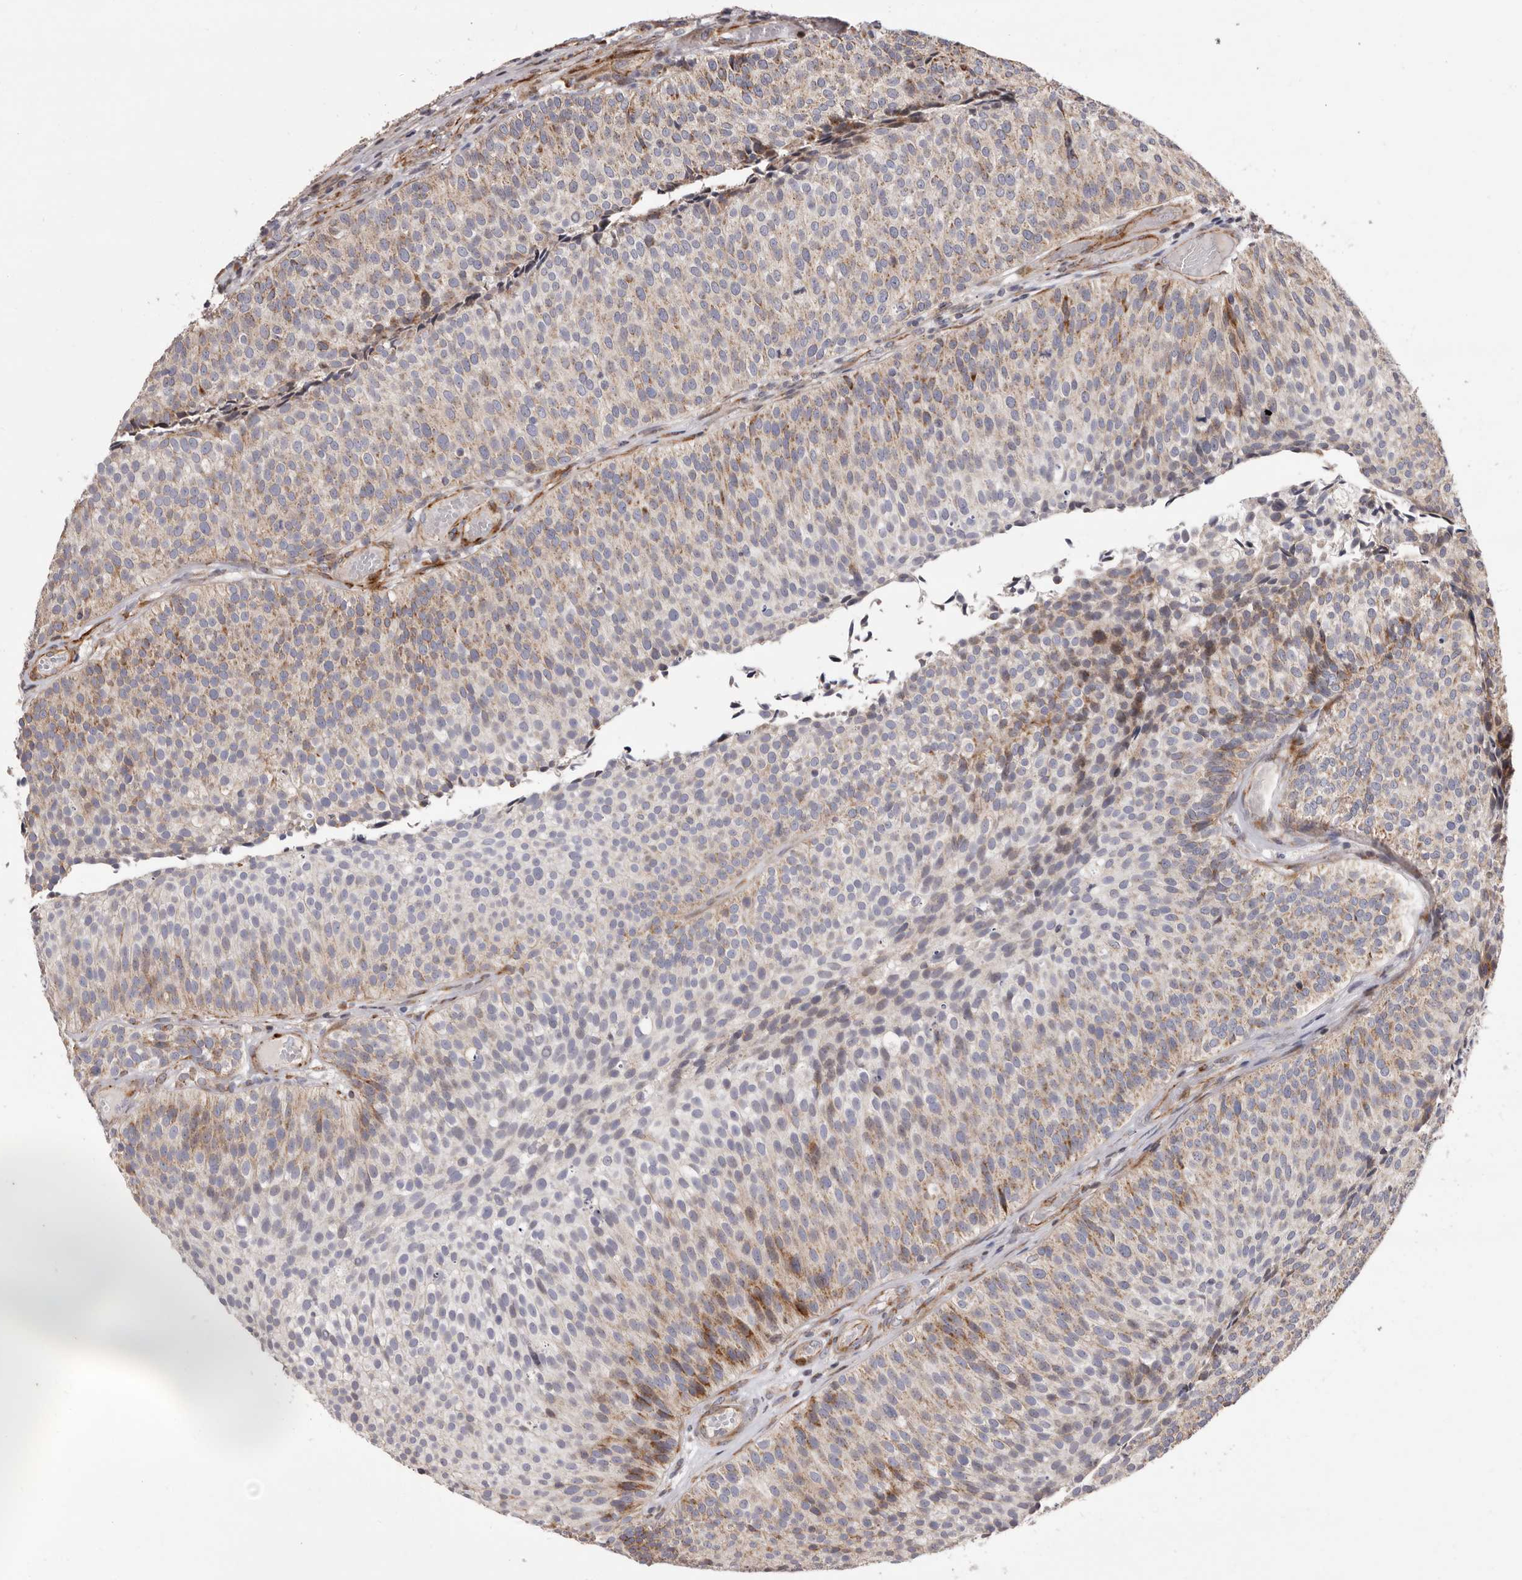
{"staining": {"intensity": "moderate", "quantity": "25%-75%", "location": "cytoplasmic/membranous"}, "tissue": "urothelial cancer", "cell_type": "Tumor cells", "image_type": "cancer", "snomed": [{"axis": "morphology", "description": "Urothelial carcinoma, Low grade"}, {"axis": "topography", "description": "Urinary bladder"}], "caption": "Protein staining by immunohistochemistry reveals moderate cytoplasmic/membranous expression in about 25%-75% of tumor cells in low-grade urothelial carcinoma. Using DAB (brown) and hematoxylin (blue) stains, captured at high magnification using brightfield microscopy.", "gene": "TIMM17B", "patient": {"sex": "male", "age": 86}}